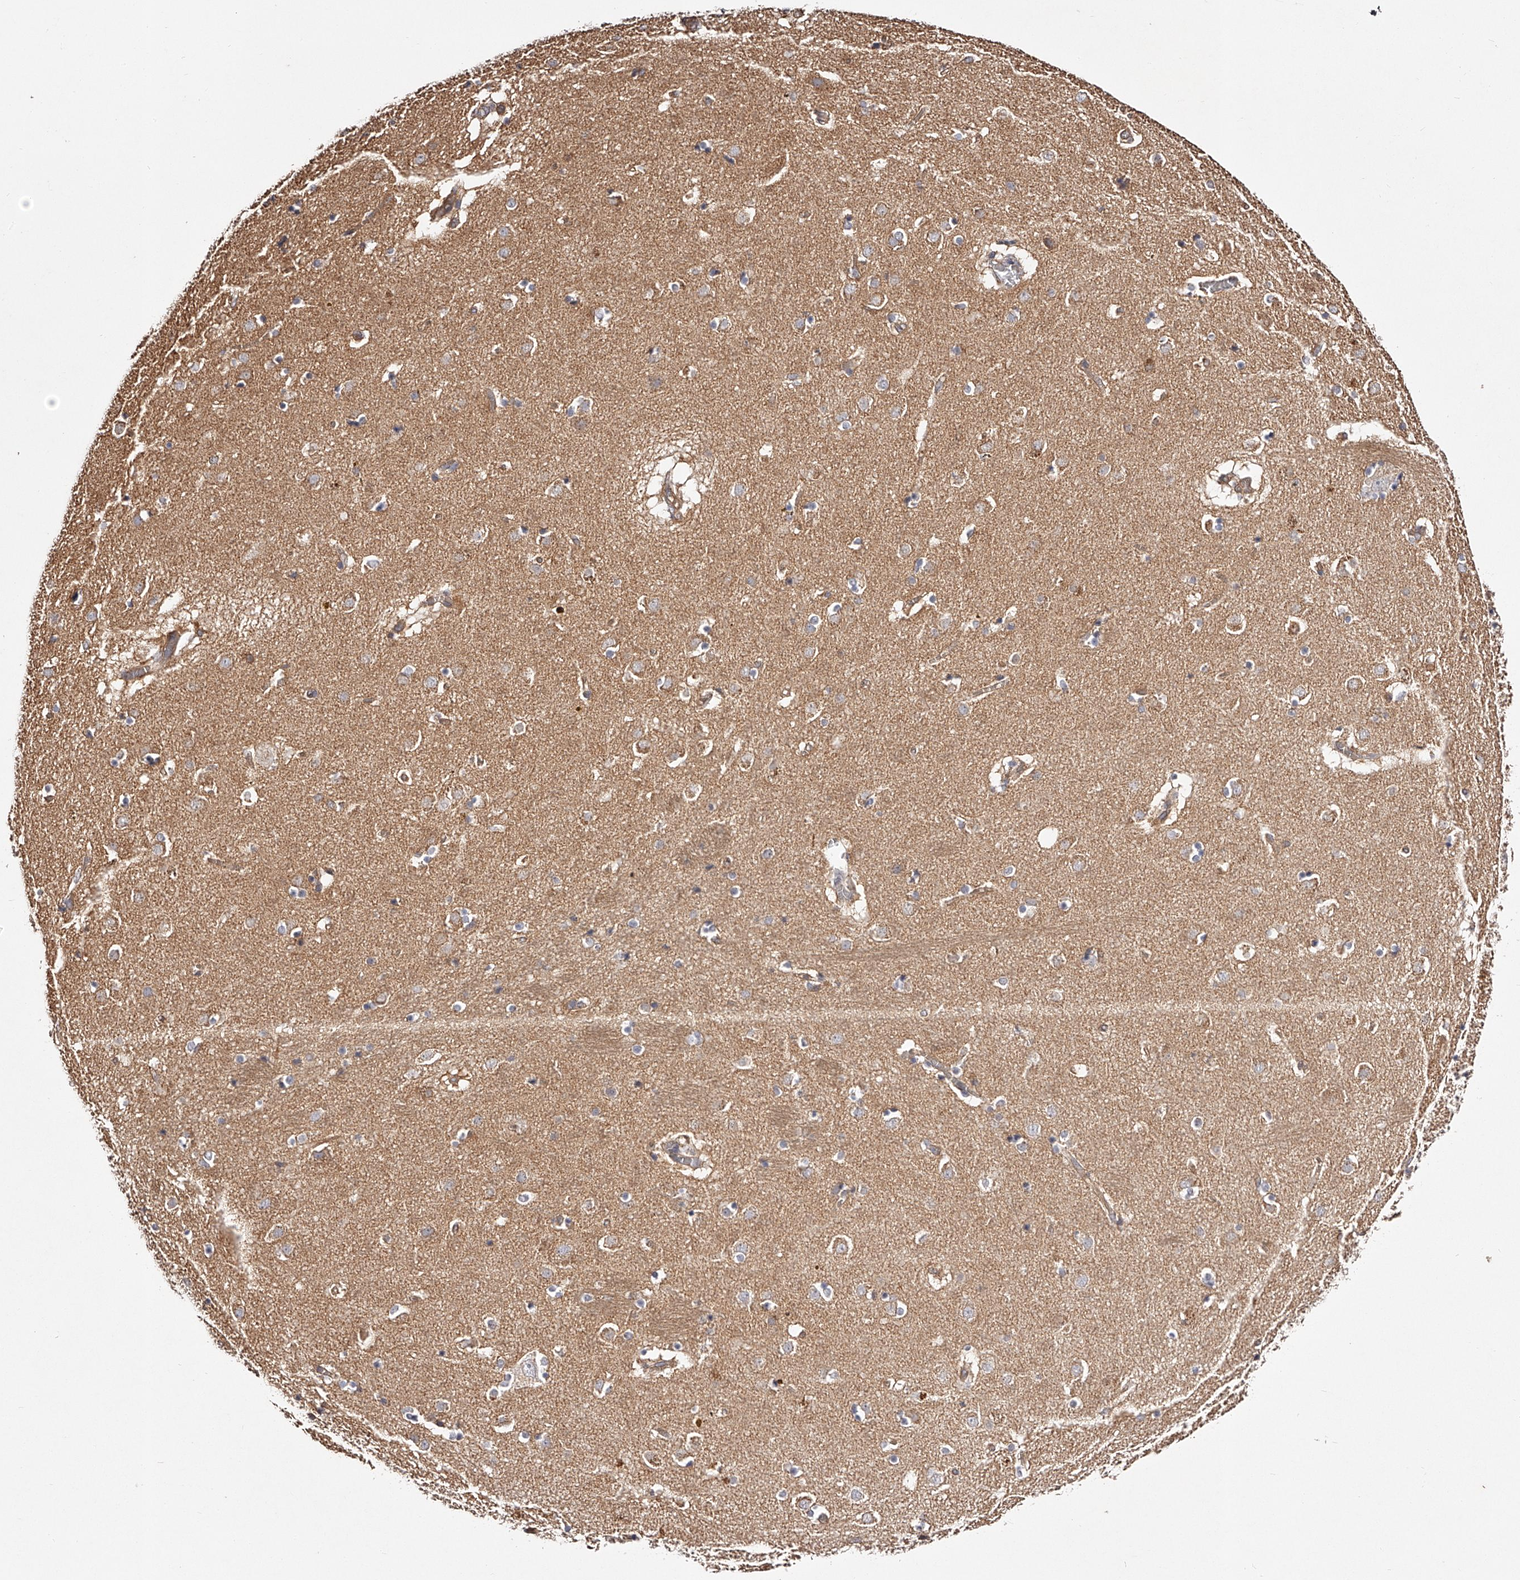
{"staining": {"intensity": "negative", "quantity": "none", "location": "none"}, "tissue": "caudate", "cell_type": "Glial cells", "image_type": "normal", "snomed": [{"axis": "morphology", "description": "Normal tissue, NOS"}, {"axis": "topography", "description": "Lateral ventricle wall"}], "caption": "Immunohistochemistry (IHC) image of unremarkable caudate: human caudate stained with DAB reveals no significant protein positivity in glial cells.", "gene": "USP21", "patient": {"sex": "male", "age": 70}}